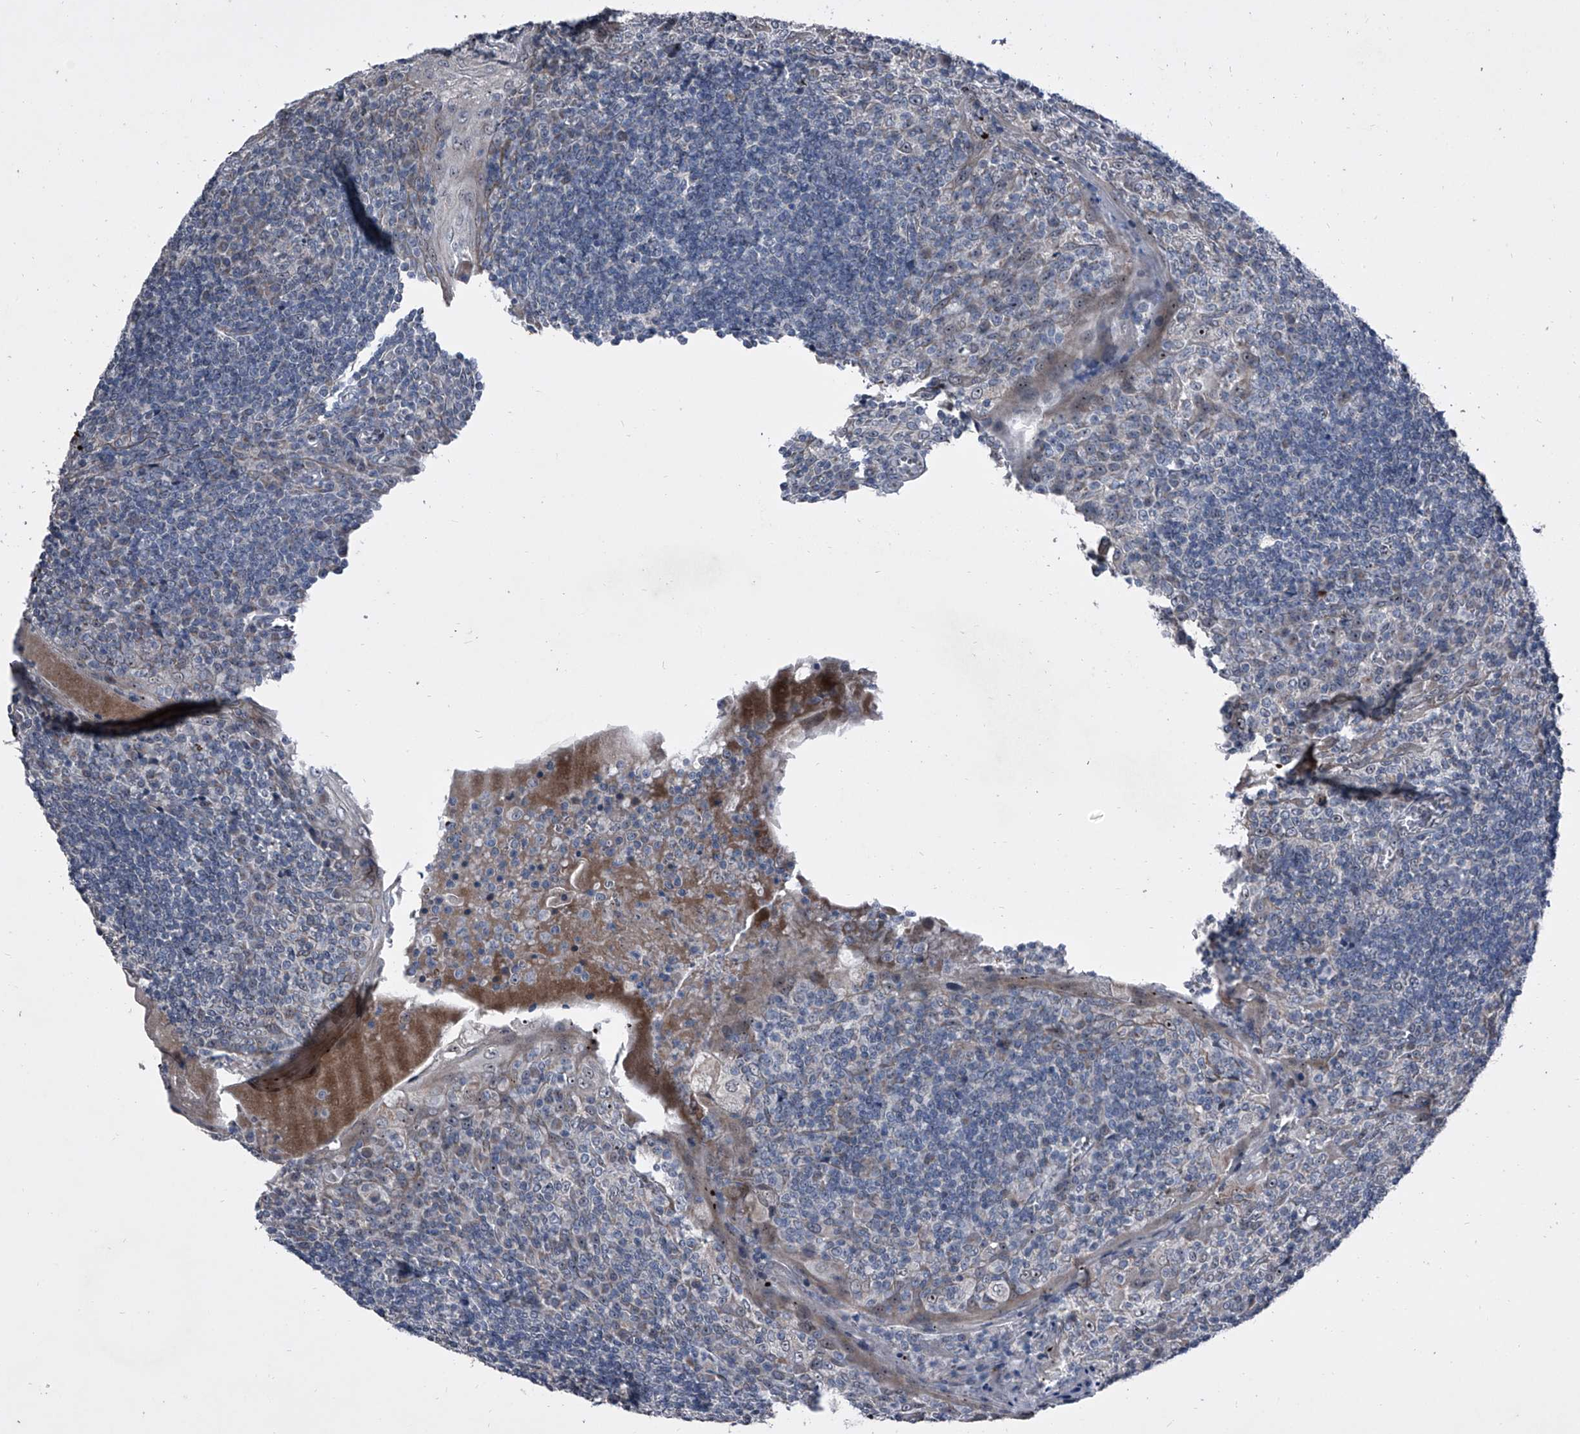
{"staining": {"intensity": "negative", "quantity": "none", "location": "none"}, "tissue": "tonsil", "cell_type": "Germinal center cells", "image_type": "normal", "snomed": [{"axis": "morphology", "description": "Normal tissue, NOS"}, {"axis": "topography", "description": "Tonsil"}], "caption": "The immunohistochemistry photomicrograph has no significant positivity in germinal center cells of tonsil.", "gene": "CEP85L", "patient": {"sex": "male", "age": 27}}